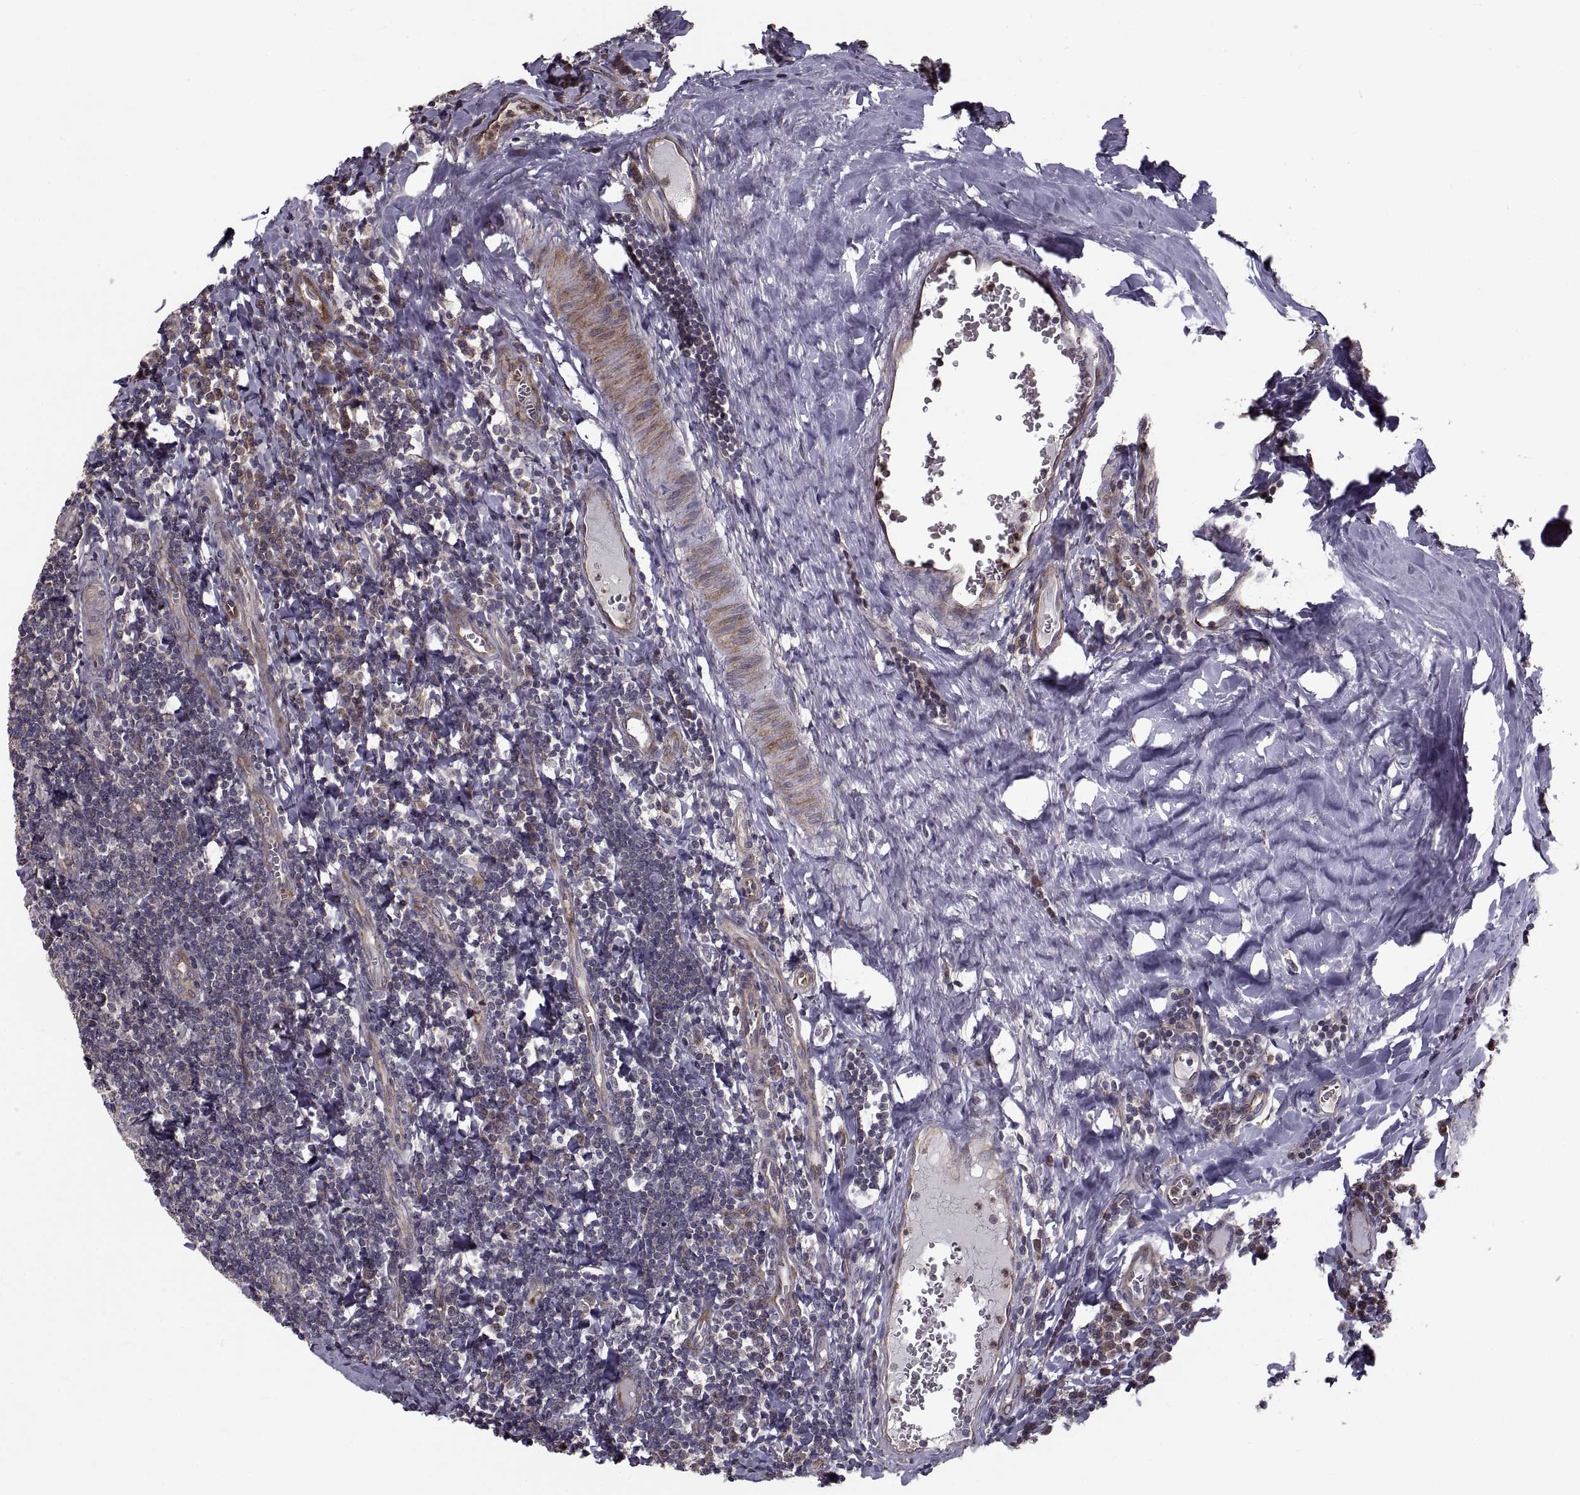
{"staining": {"intensity": "weak", "quantity": "<25%", "location": "cytoplasmic/membranous"}, "tissue": "tonsil", "cell_type": "Germinal center cells", "image_type": "normal", "snomed": [{"axis": "morphology", "description": "Normal tissue, NOS"}, {"axis": "morphology", "description": "Inflammation, NOS"}, {"axis": "topography", "description": "Tonsil"}], "caption": "Micrograph shows no significant protein positivity in germinal center cells of benign tonsil. (DAB (3,3'-diaminobenzidine) immunohistochemistry (IHC) visualized using brightfield microscopy, high magnification).", "gene": "PMM2", "patient": {"sex": "female", "age": 31}}